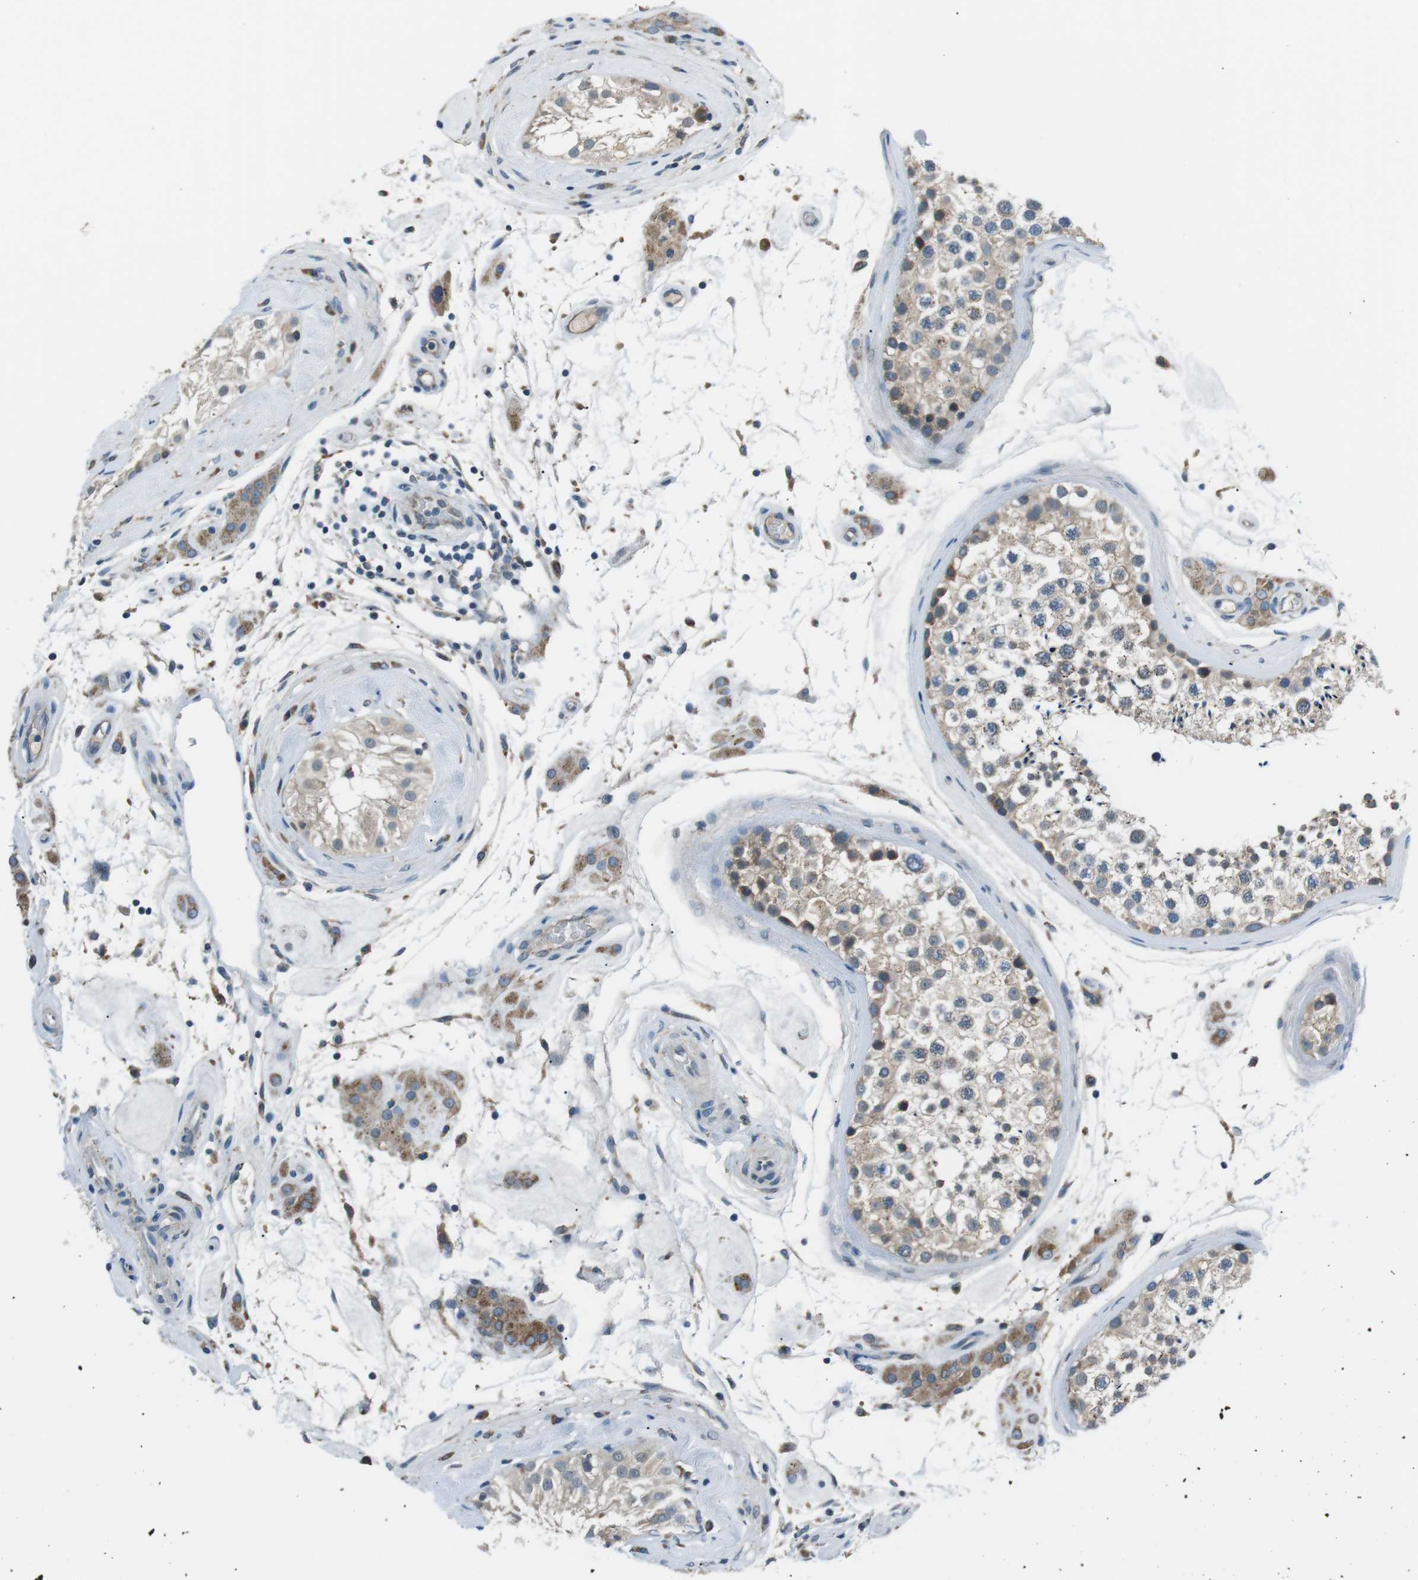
{"staining": {"intensity": "weak", "quantity": ">75%", "location": "cytoplasmic/membranous"}, "tissue": "testis", "cell_type": "Cells in seminiferous ducts", "image_type": "normal", "snomed": [{"axis": "morphology", "description": "Normal tissue, NOS"}, {"axis": "topography", "description": "Testis"}], "caption": "Testis stained with IHC shows weak cytoplasmic/membranous staining in approximately >75% of cells in seminiferous ducts.", "gene": "FAM3B", "patient": {"sex": "male", "age": 46}}